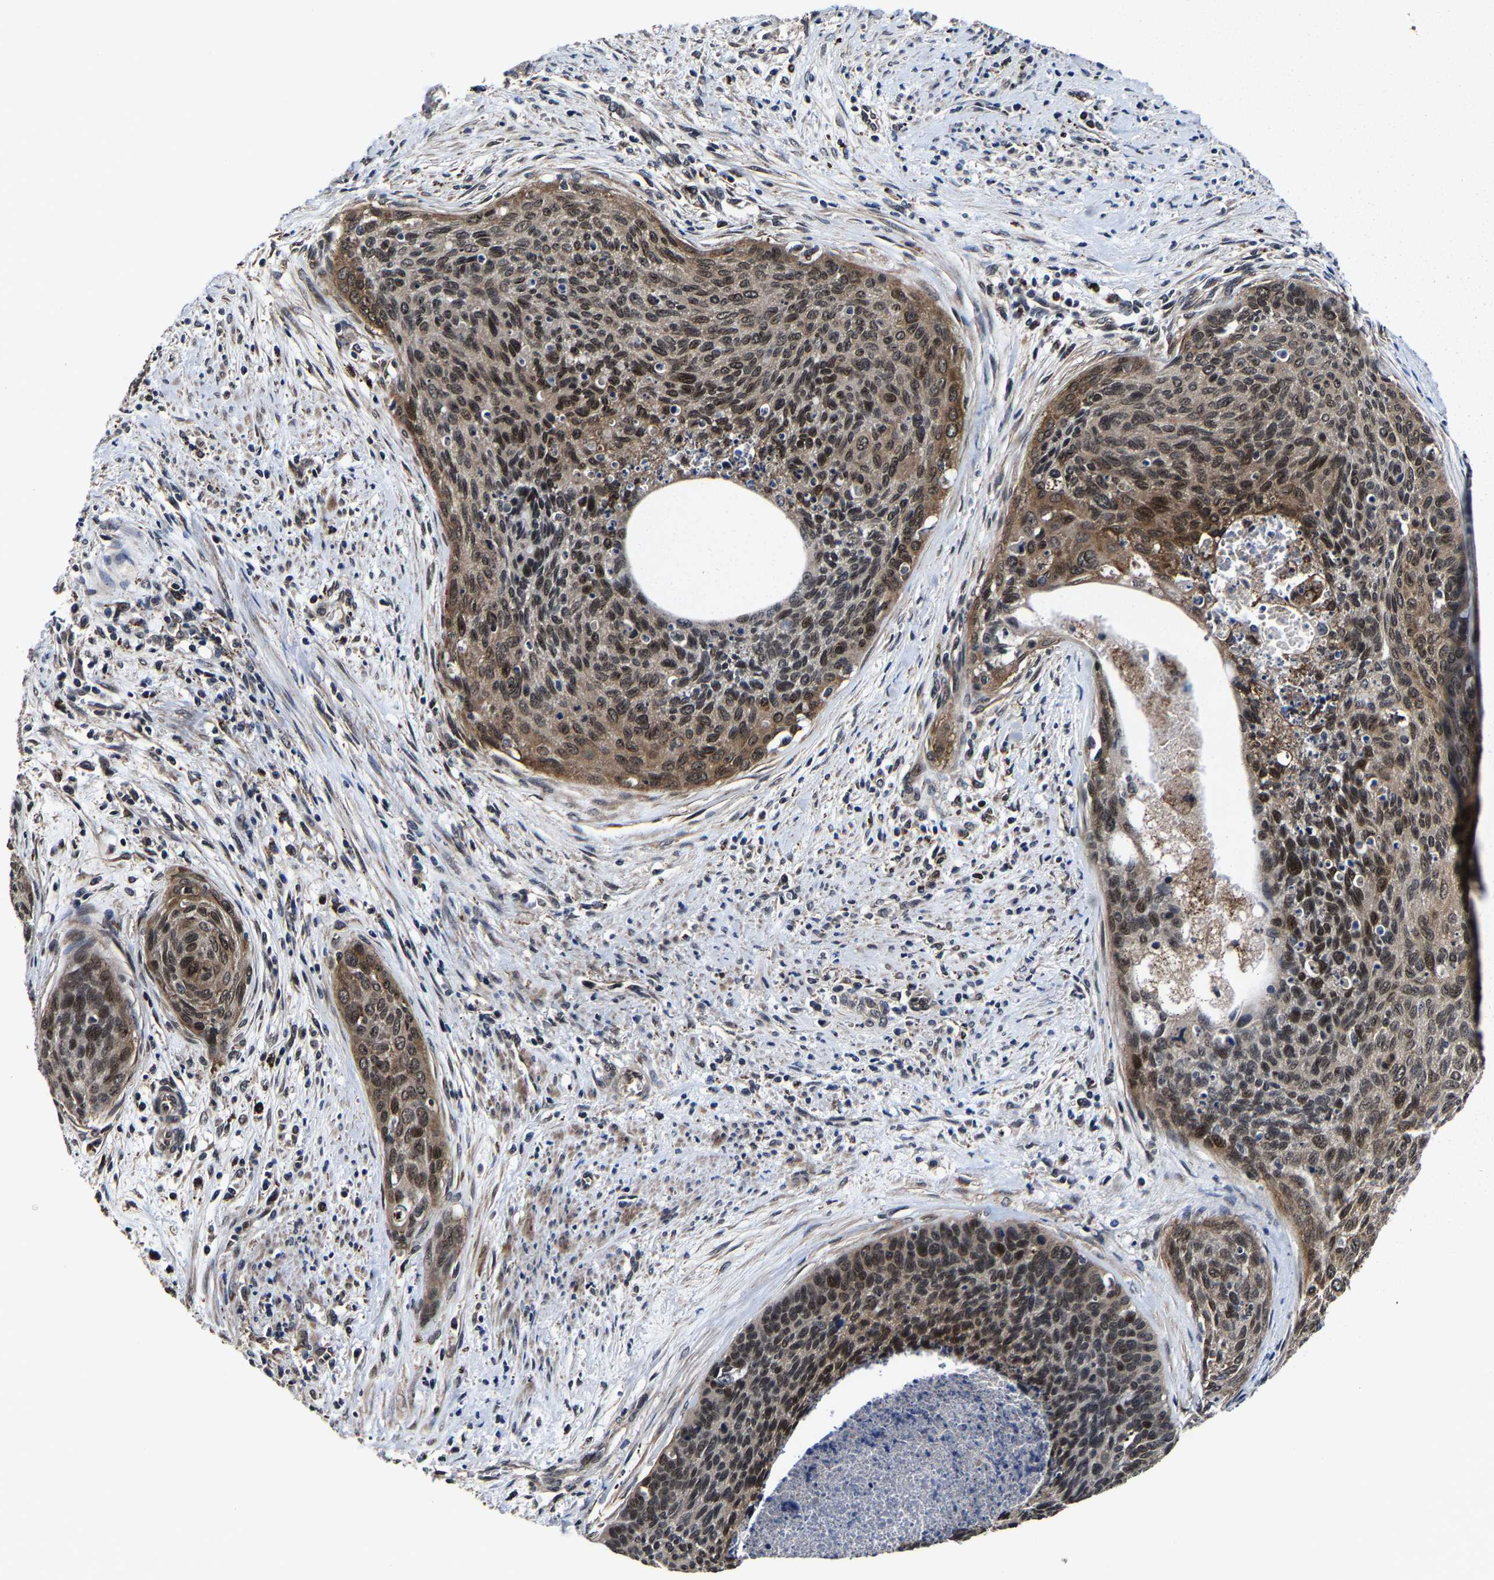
{"staining": {"intensity": "moderate", "quantity": ">75%", "location": "cytoplasmic/membranous,nuclear"}, "tissue": "cervical cancer", "cell_type": "Tumor cells", "image_type": "cancer", "snomed": [{"axis": "morphology", "description": "Squamous cell carcinoma, NOS"}, {"axis": "topography", "description": "Cervix"}], "caption": "Protein staining demonstrates moderate cytoplasmic/membranous and nuclear positivity in approximately >75% of tumor cells in cervical cancer. Nuclei are stained in blue.", "gene": "ZCCHC7", "patient": {"sex": "female", "age": 55}}